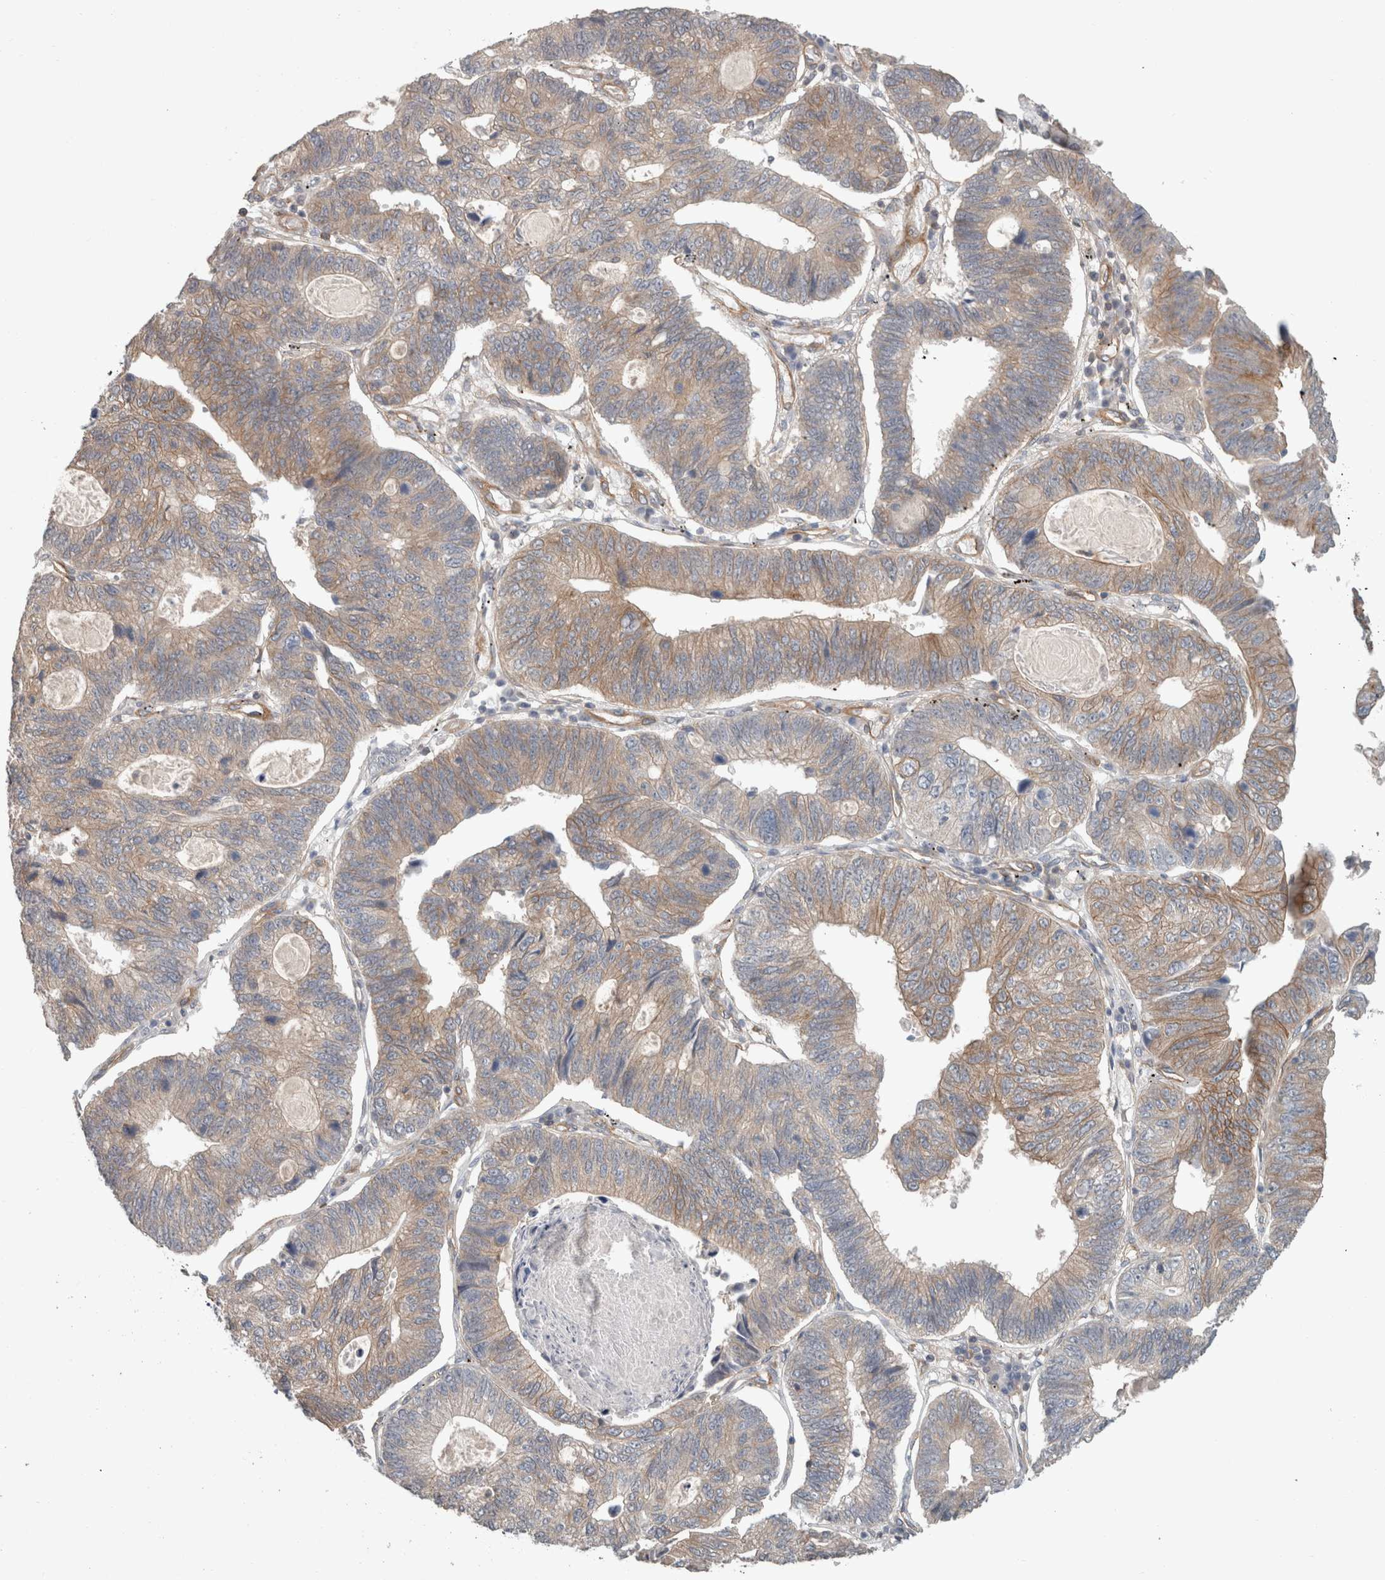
{"staining": {"intensity": "moderate", "quantity": "25%-75%", "location": "cytoplasmic/membranous"}, "tissue": "stomach cancer", "cell_type": "Tumor cells", "image_type": "cancer", "snomed": [{"axis": "morphology", "description": "Adenocarcinoma, NOS"}, {"axis": "topography", "description": "Stomach"}], "caption": "Stomach cancer (adenocarcinoma) stained with immunohistochemistry (IHC) reveals moderate cytoplasmic/membranous positivity in about 25%-75% of tumor cells.", "gene": "RASAL2", "patient": {"sex": "male", "age": 59}}